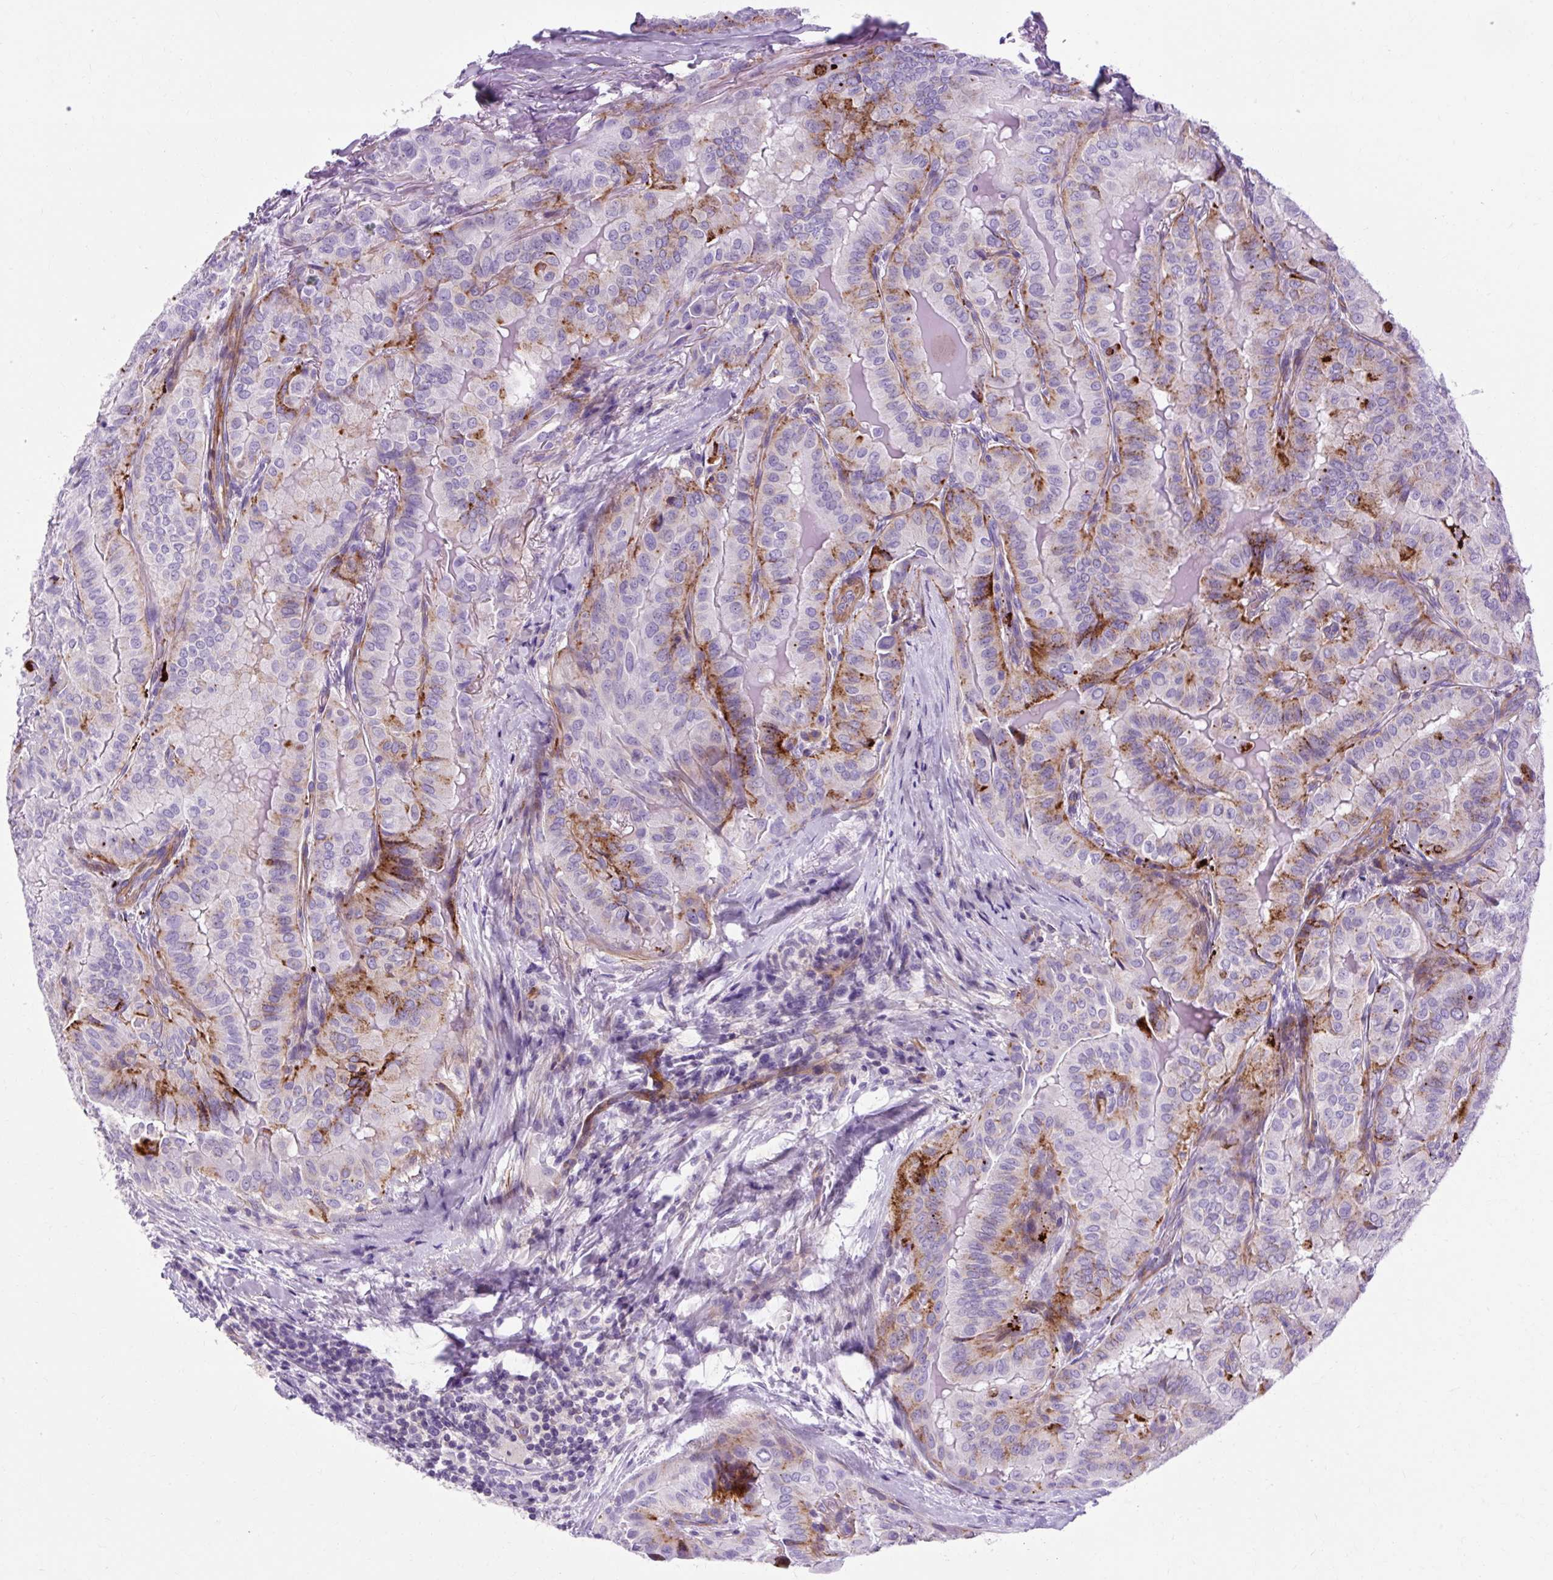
{"staining": {"intensity": "strong", "quantity": "25%-75%", "location": "cytoplasmic/membranous"}, "tissue": "thyroid cancer", "cell_type": "Tumor cells", "image_type": "cancer", "snomed": [{"axis": "morphology", "description": "Papillary adenocarcinoma, NOS"}, {"axis": "topography", "description": "Thyroid gland"}], "caption": "Human thyroid cancer (papillary adenocarcinoma) stained with a protein marker shows strong staining in tumor cells.", "gene": "OOEP", "patient": {"sex": "female", "age": 68}}